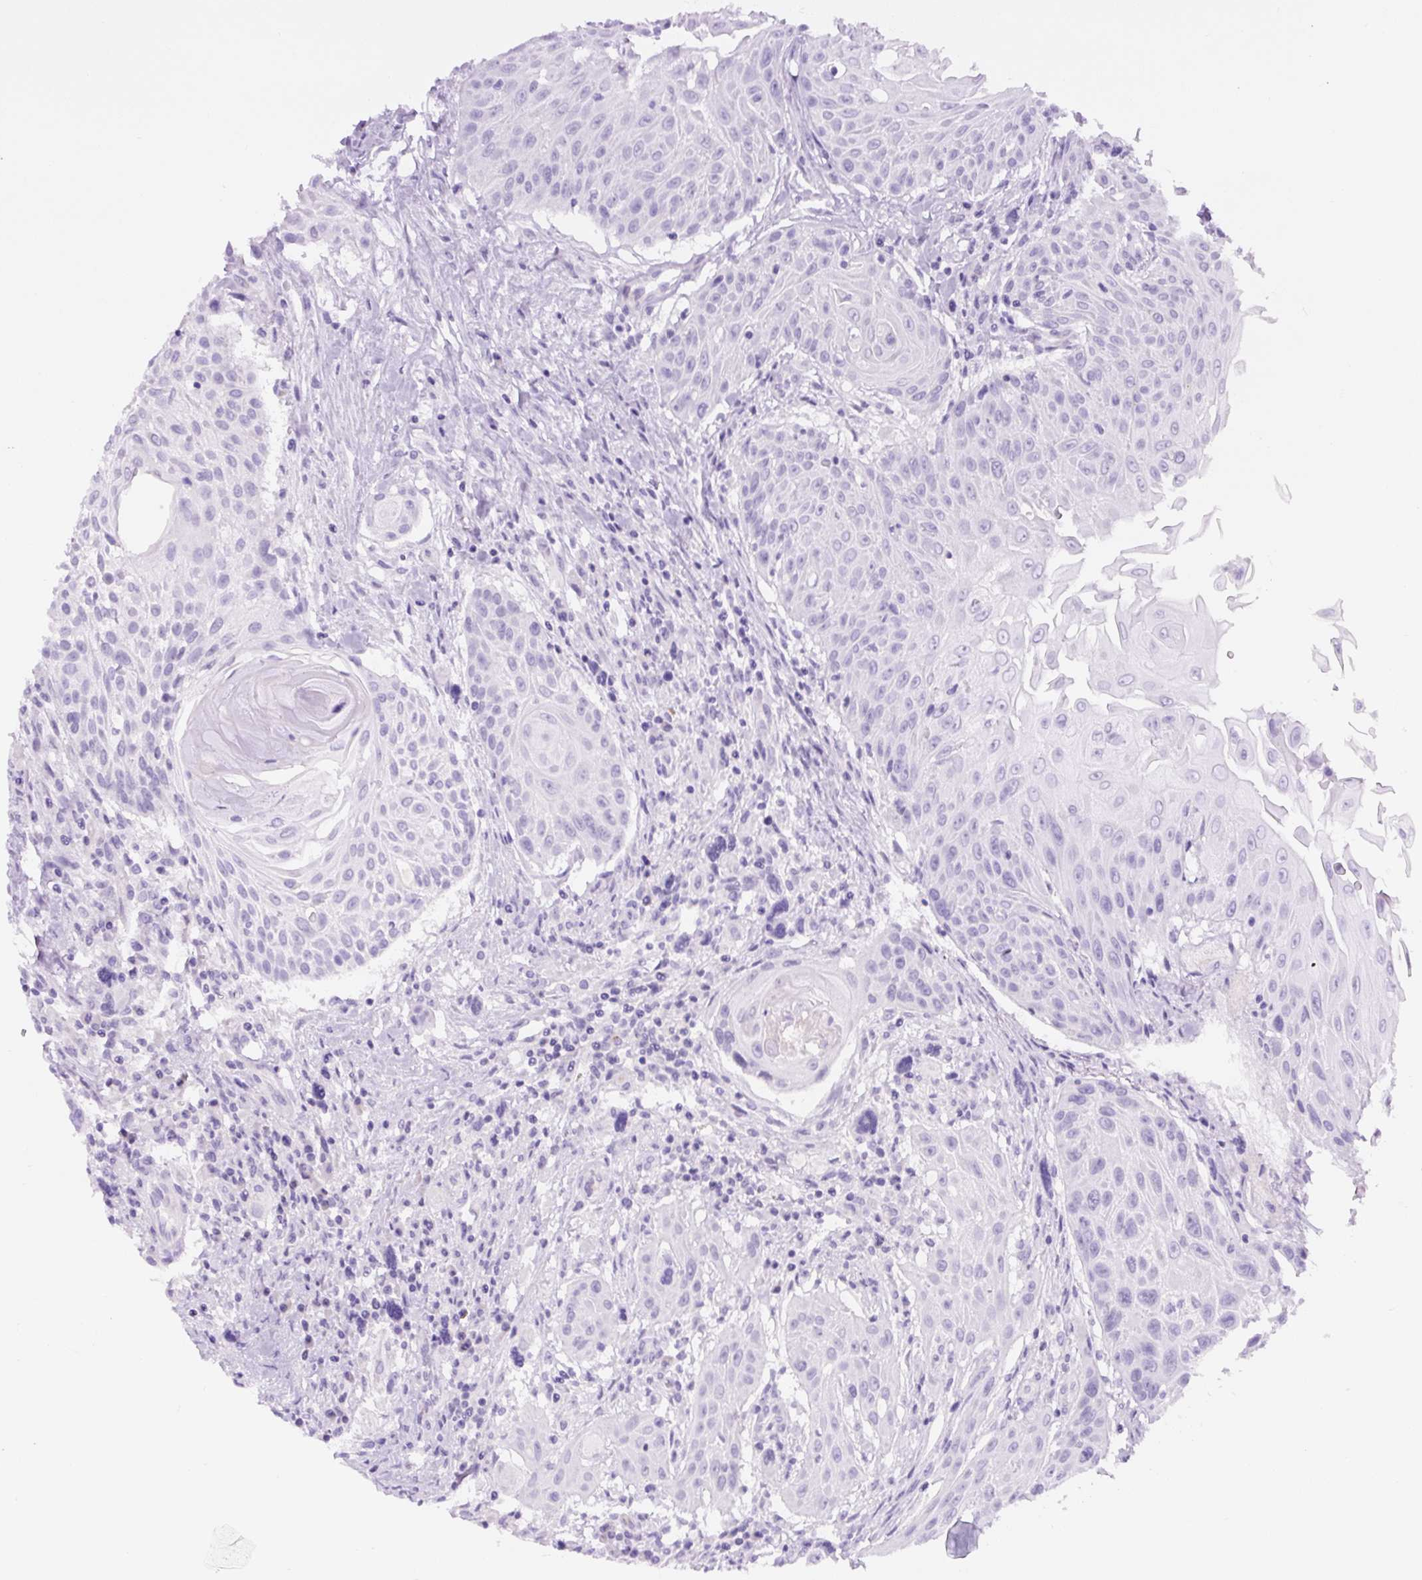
{"staining": {"intensity": "negative", "quantity": "none", "location": "none"}, "tissue": "head and neck cancer", "cell_type": "Tumor cells", "image_type": "cancer", "snomed": [{"axis": "morphology", "description": "Squamous cell carcinoma, NOS"}, {"axis": "topography", "description": "Lymph node"}, {"axis": "topography", "description": "Salivary gland"}, {"axis": "topography", "description": "Head-Neck"}], "caption": "Immunohistochemistry (IHC) histopathology image of neoplastic tissue: human head and neck cancer stained with DAB reveals no significant protein expression in tumor cells.", "gene": "RSPO4", "patient": {"sex": "female", "age": 74}}